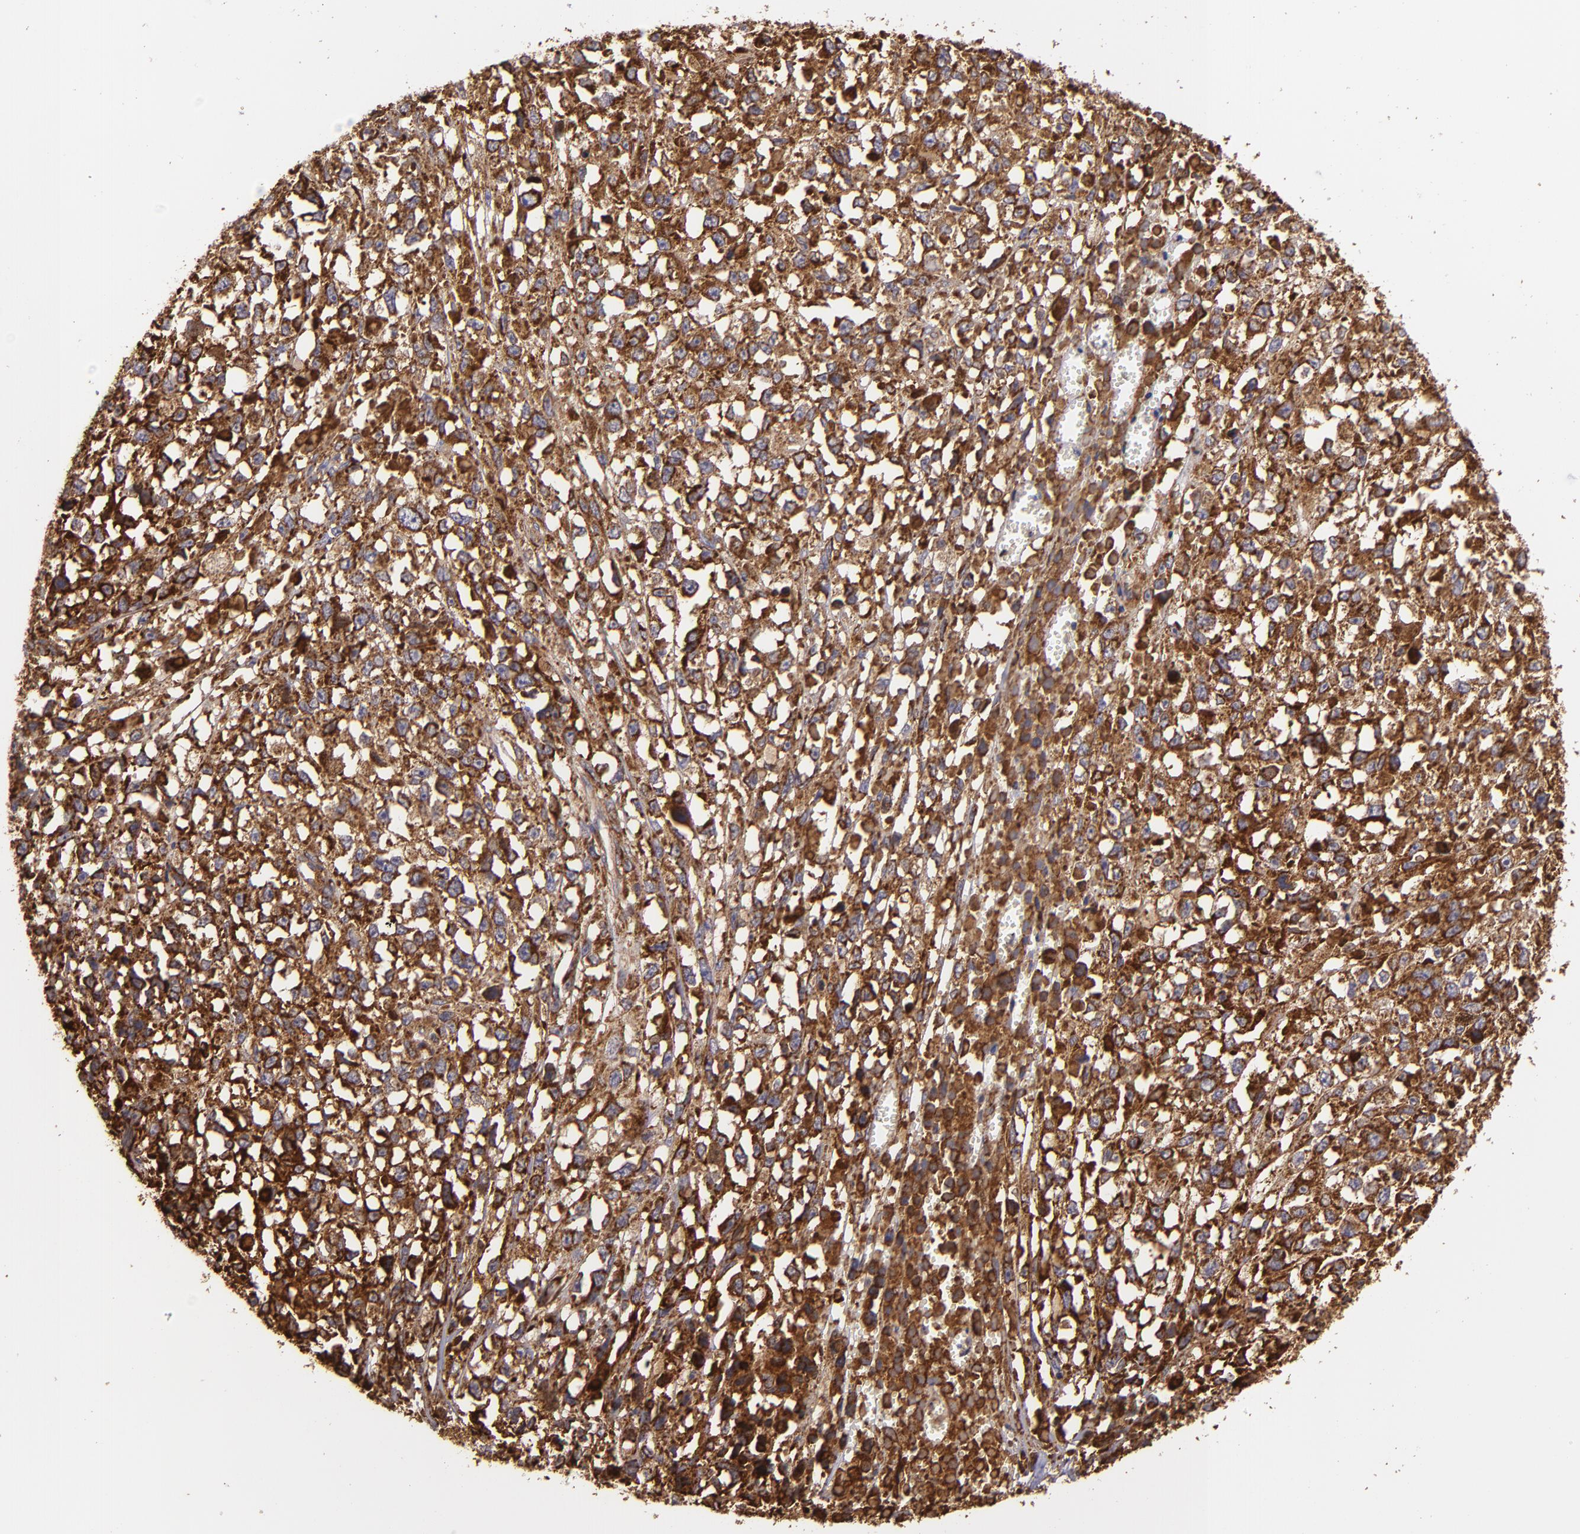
{"staining": {"intensity": "strong", "quantity": ">75%", "location": "cytoplasmic/membranous"}, "tissue": "melanoma", "cell_type": "Tumor cells", "image_type": "cancer", "snomed": [{"axis": "morphology", "description": "Malignant melanoma, Metastatic site"}, {"axis": "topography", "description": "Lymph node"}], "caption": "Melanoma stained for a protein displays strong cytoplasmic/membranous positivity in tumor cells.", "gene": "ECE1", "patient": {"sex": "male", "age": 59}}